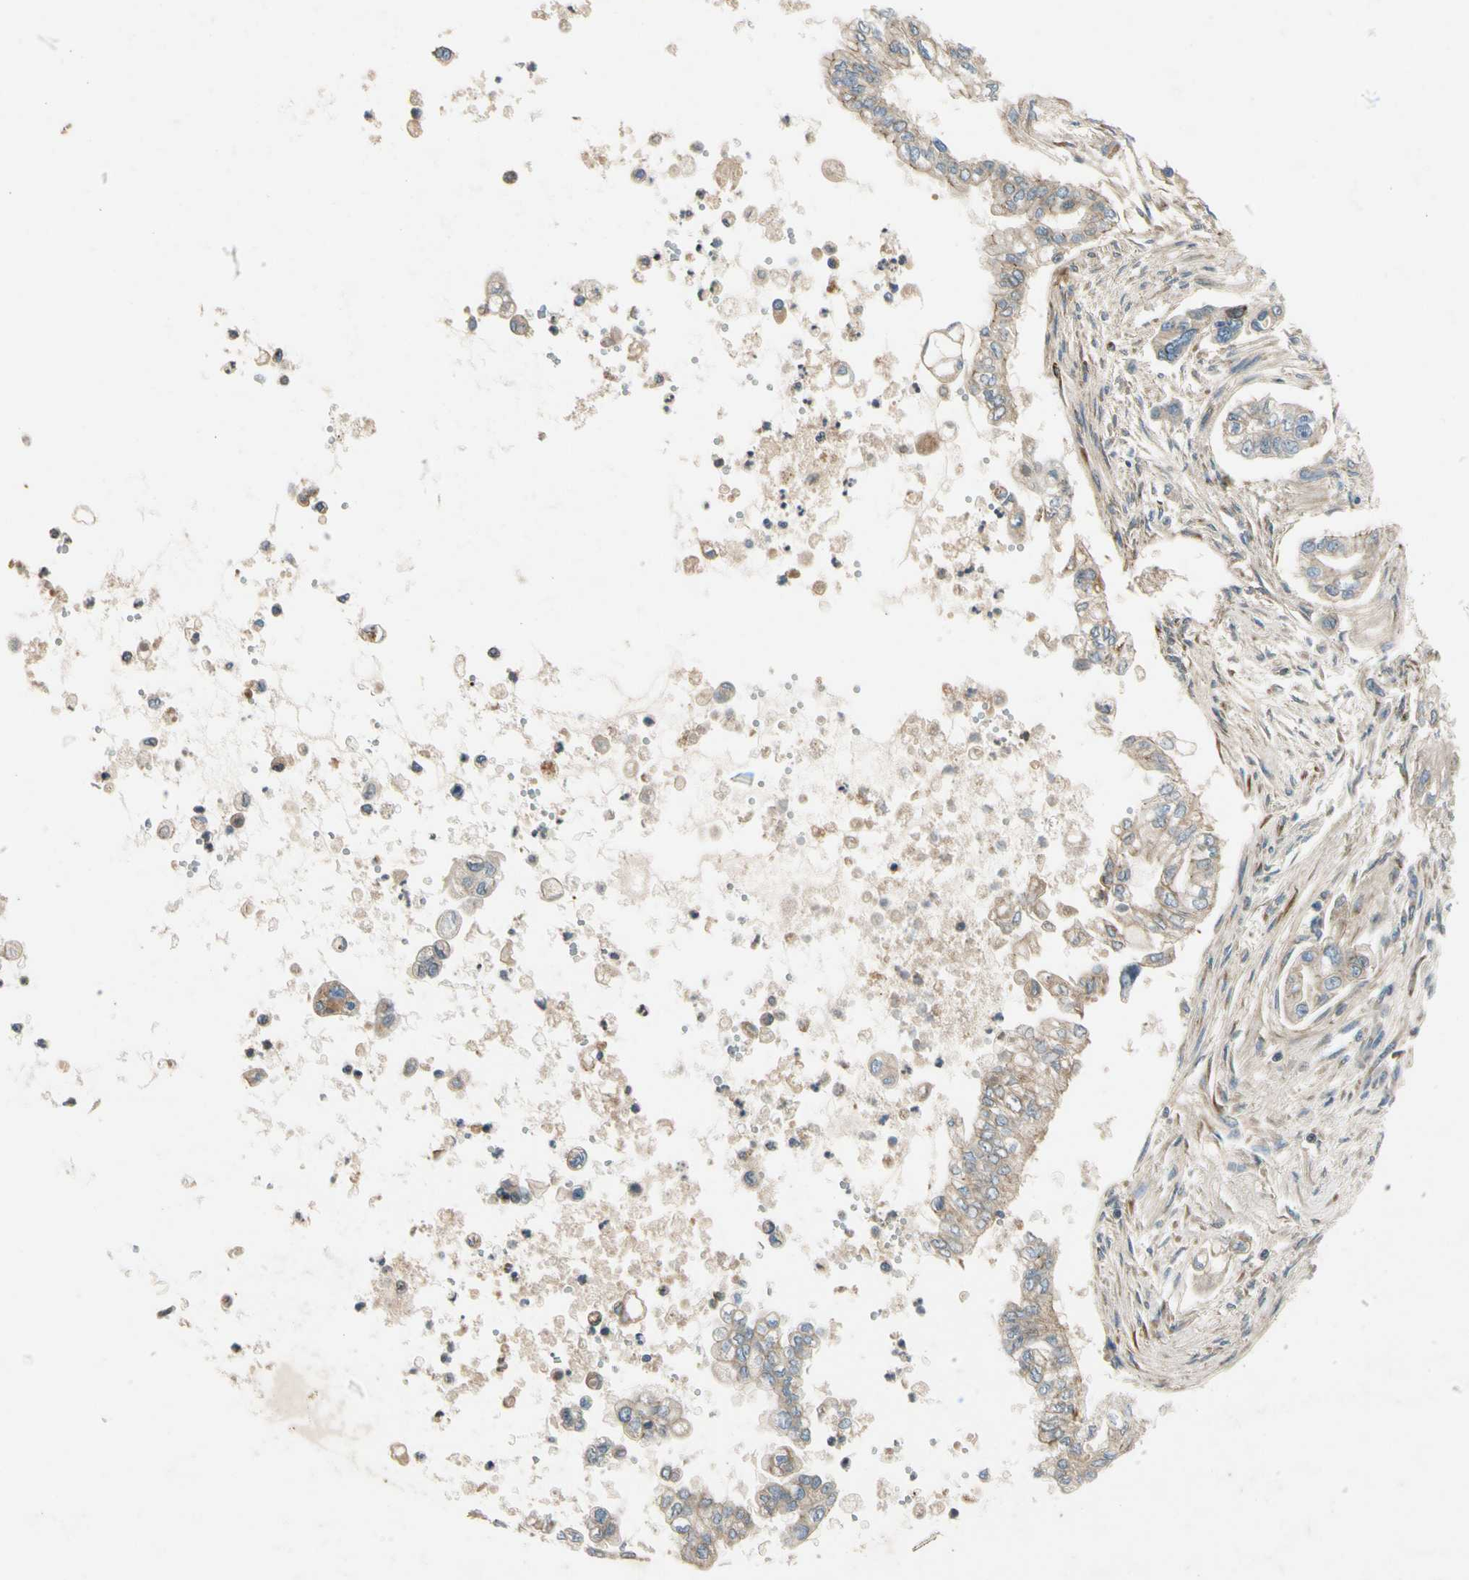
{"staining": {"intensity": "weak", "quantity": ">75%", "location": "cytoplasmic/membranous"}, "tissue": "pancreatic cancer", "cell_type": "Tumor cells", "image_type": "cancer", "snomed": [{"axis": "morphology", "description": "Normal tissue, NOS"}, {"axis": "topography", "description": "Pancreas"}], "caption": "Weak cytoplasmic/membranous positivity for a protein is appreciated in approximately >75% of tumor cells of pancreatic cancer using immunohistochemistry.", "gene": "MST1R", "patient": {"sex": "male", "age": 42}}